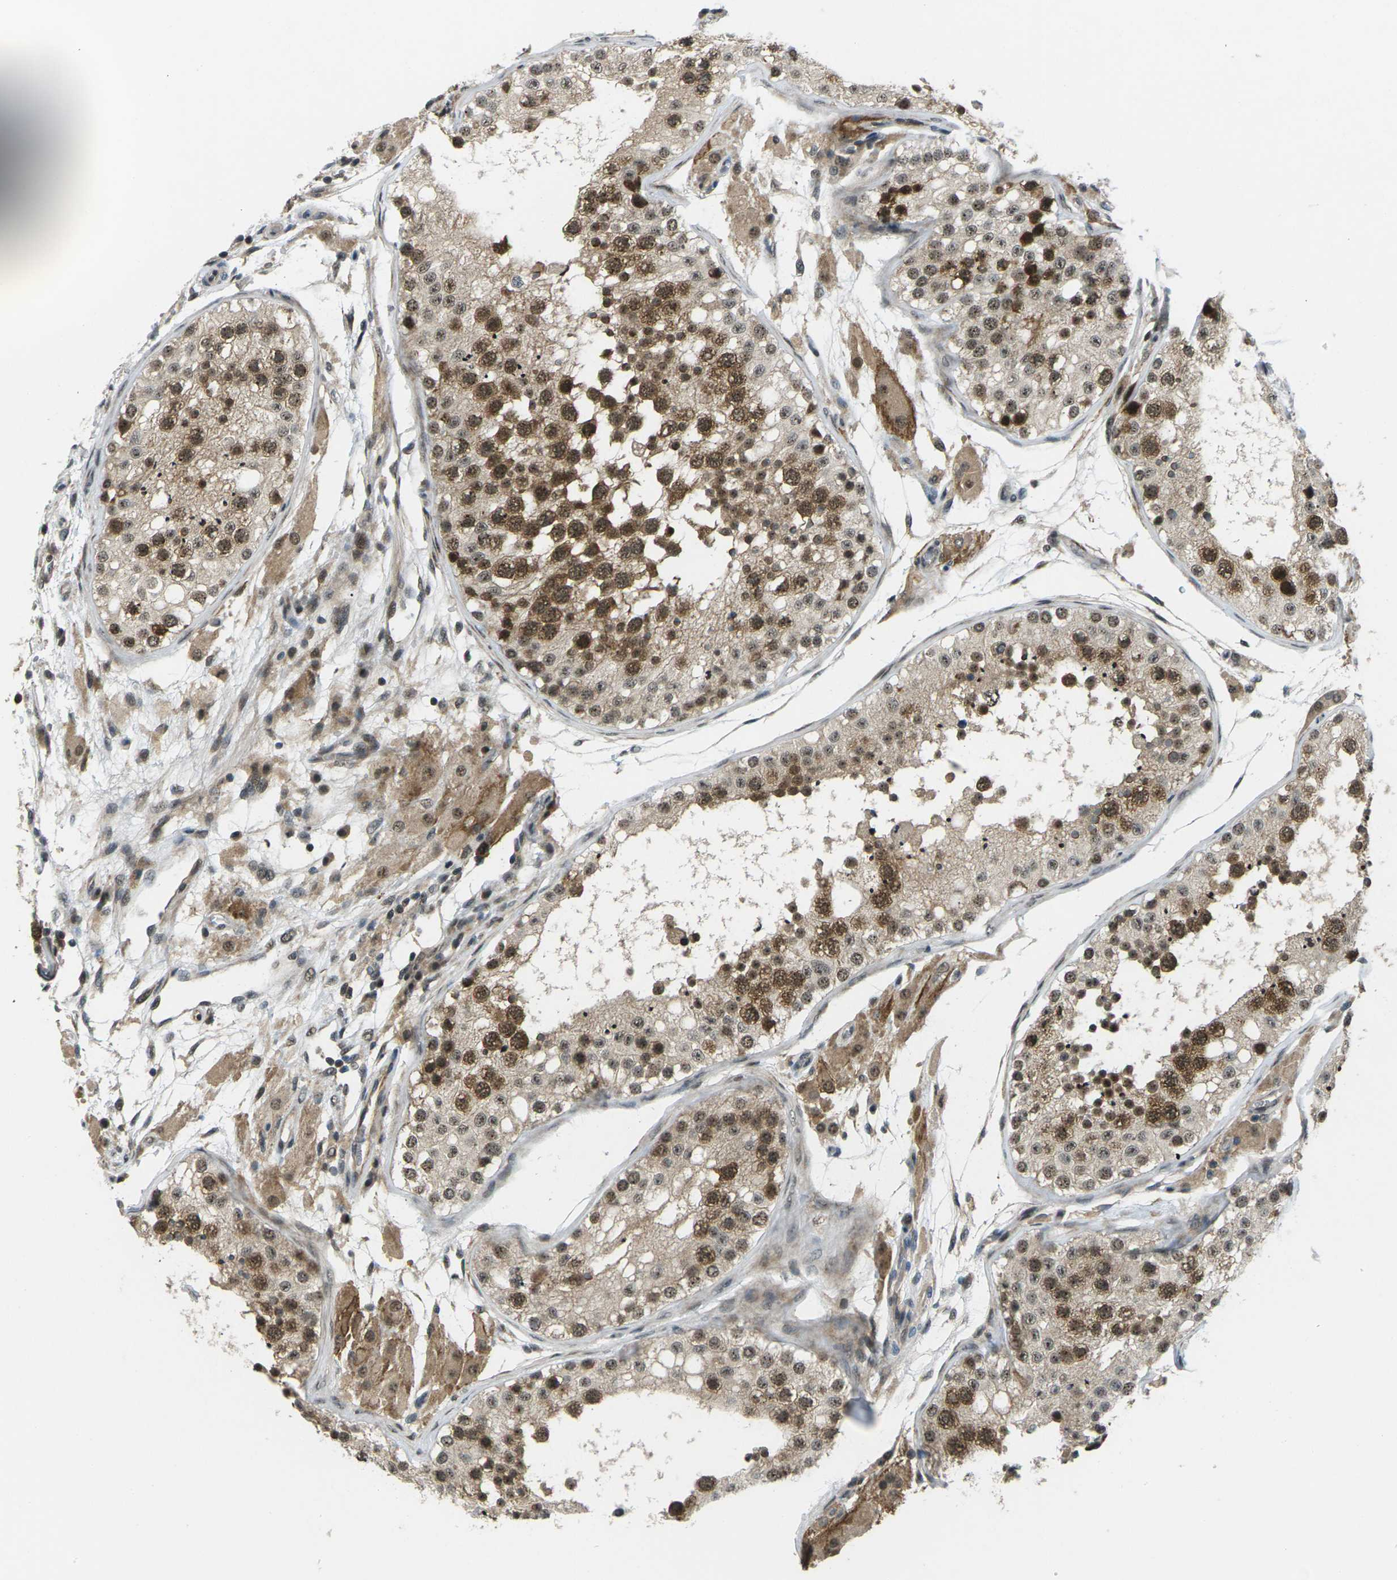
{"staining": {"intensity": "strong", "quantity": ">75%", "location": "cytoplasmic/membranous,nuclear"}, "tissue": "testis", "cell_type": "Cells in seminiferous ducts", "image_type": "normal", "snomed": [{"axis": "morphology", "description": "Normal tissue, NOS"}, {"axis": "topography", "description": "Testis"}], "caption": "Testis was stained to show a protein in brown. There is high levels of strong cytoplasmic/membranous,nuclear staining in approximately >75% of cells in seminiferous ducts. Using DAB (brown) and hematoxylin (blue) stains, captured at high magnification using brightfield microscopy.", "gene": "UBE2S", "patient": {"sex": "male", "age": 26}}